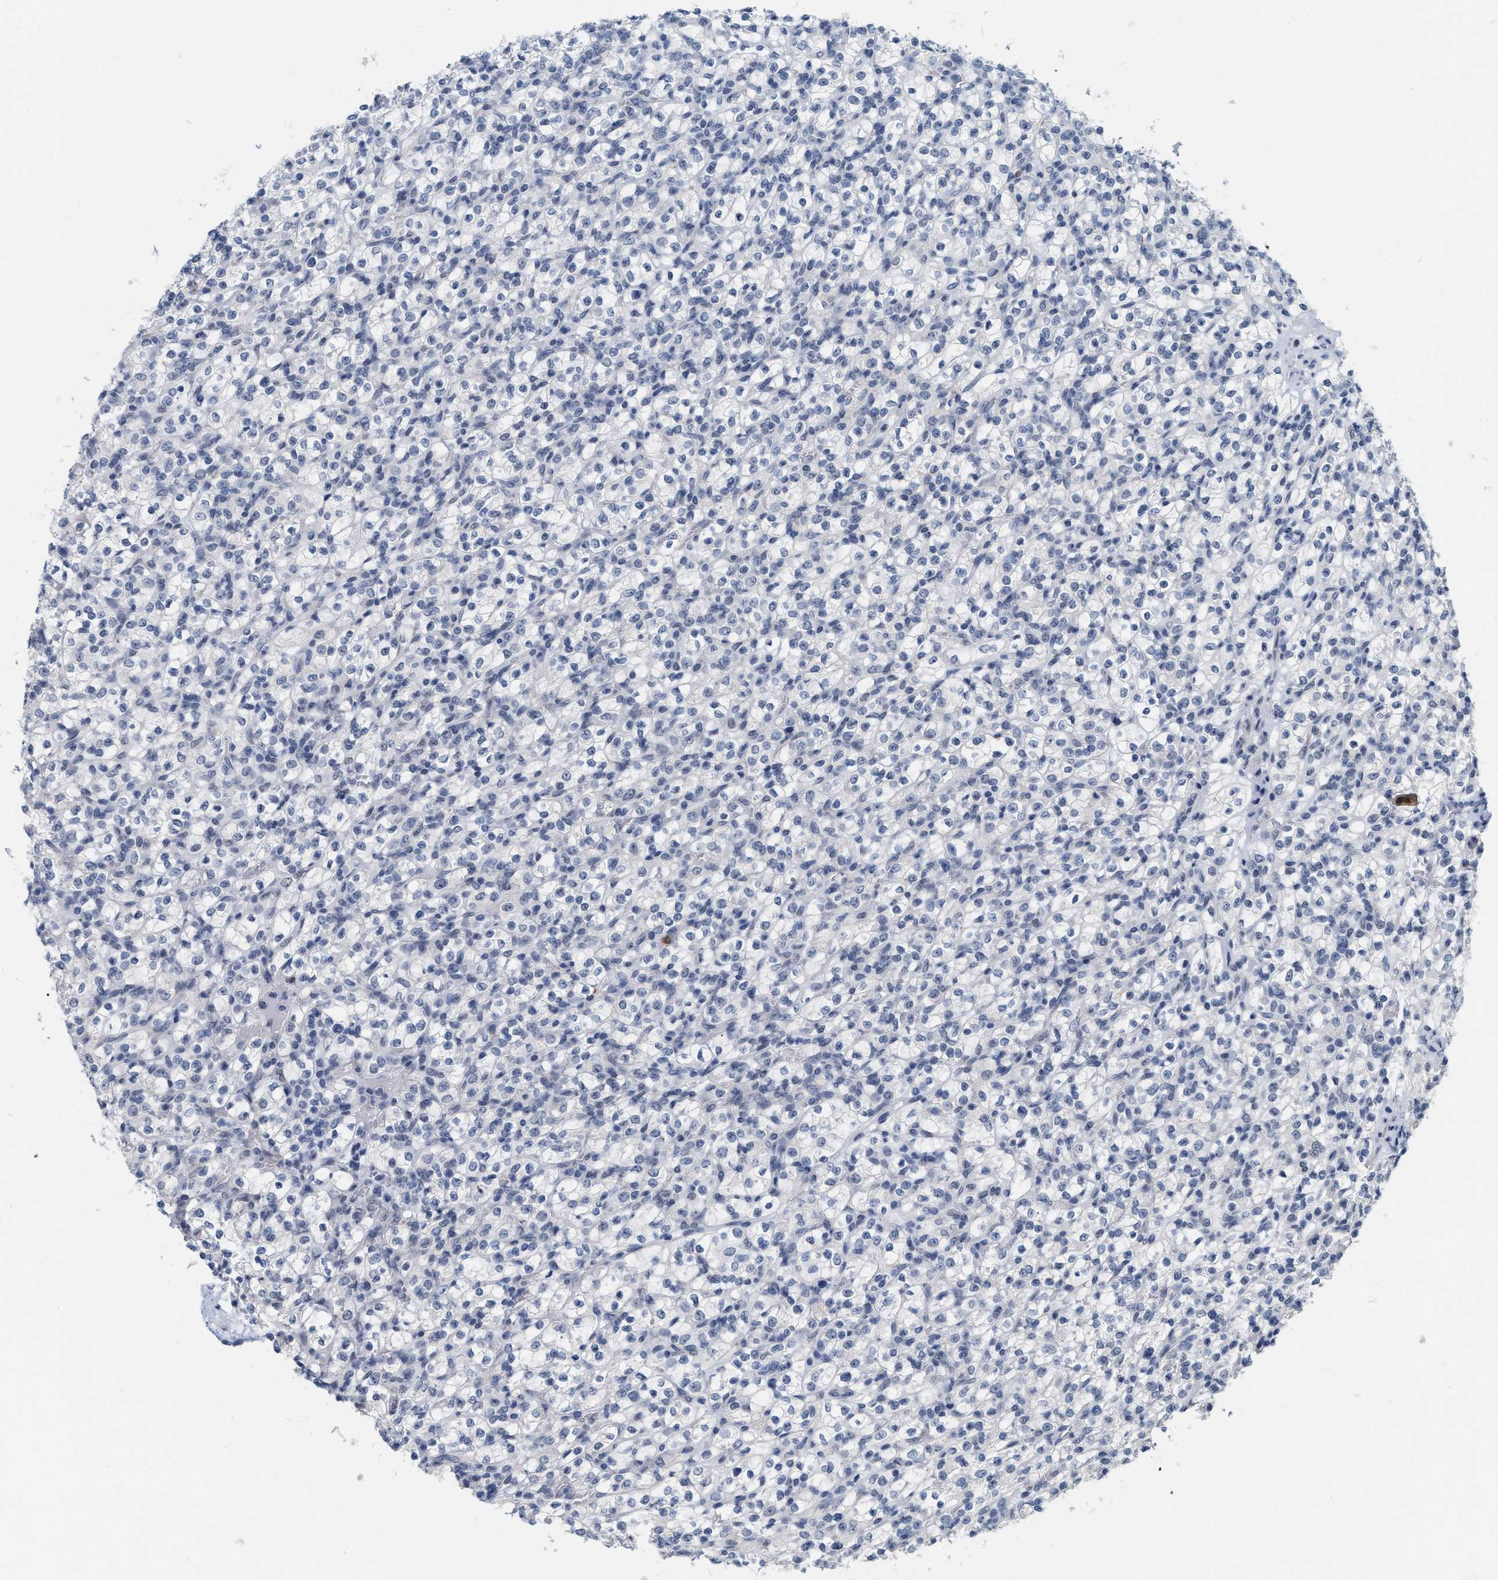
{"staining": {"intensity": "negative", "quantity": "none", "location": "none"}, "tissue": "renal cancer", "cell_type": "Tumor cells", "image_type": "cancer", "snomed": [{"axis": "morphology", "description": "Normal tissue, NOS"}, {"axis": "morphology", "description": "Adenocarcinoma, NOS"}, {"axis": "topography", "description": "Kidney"}], "caption": "An image of human renal cancer is negative for staining in tumor cells.", "gene": "XIRP1", "patient": {"sex": "female", "age": 72}}